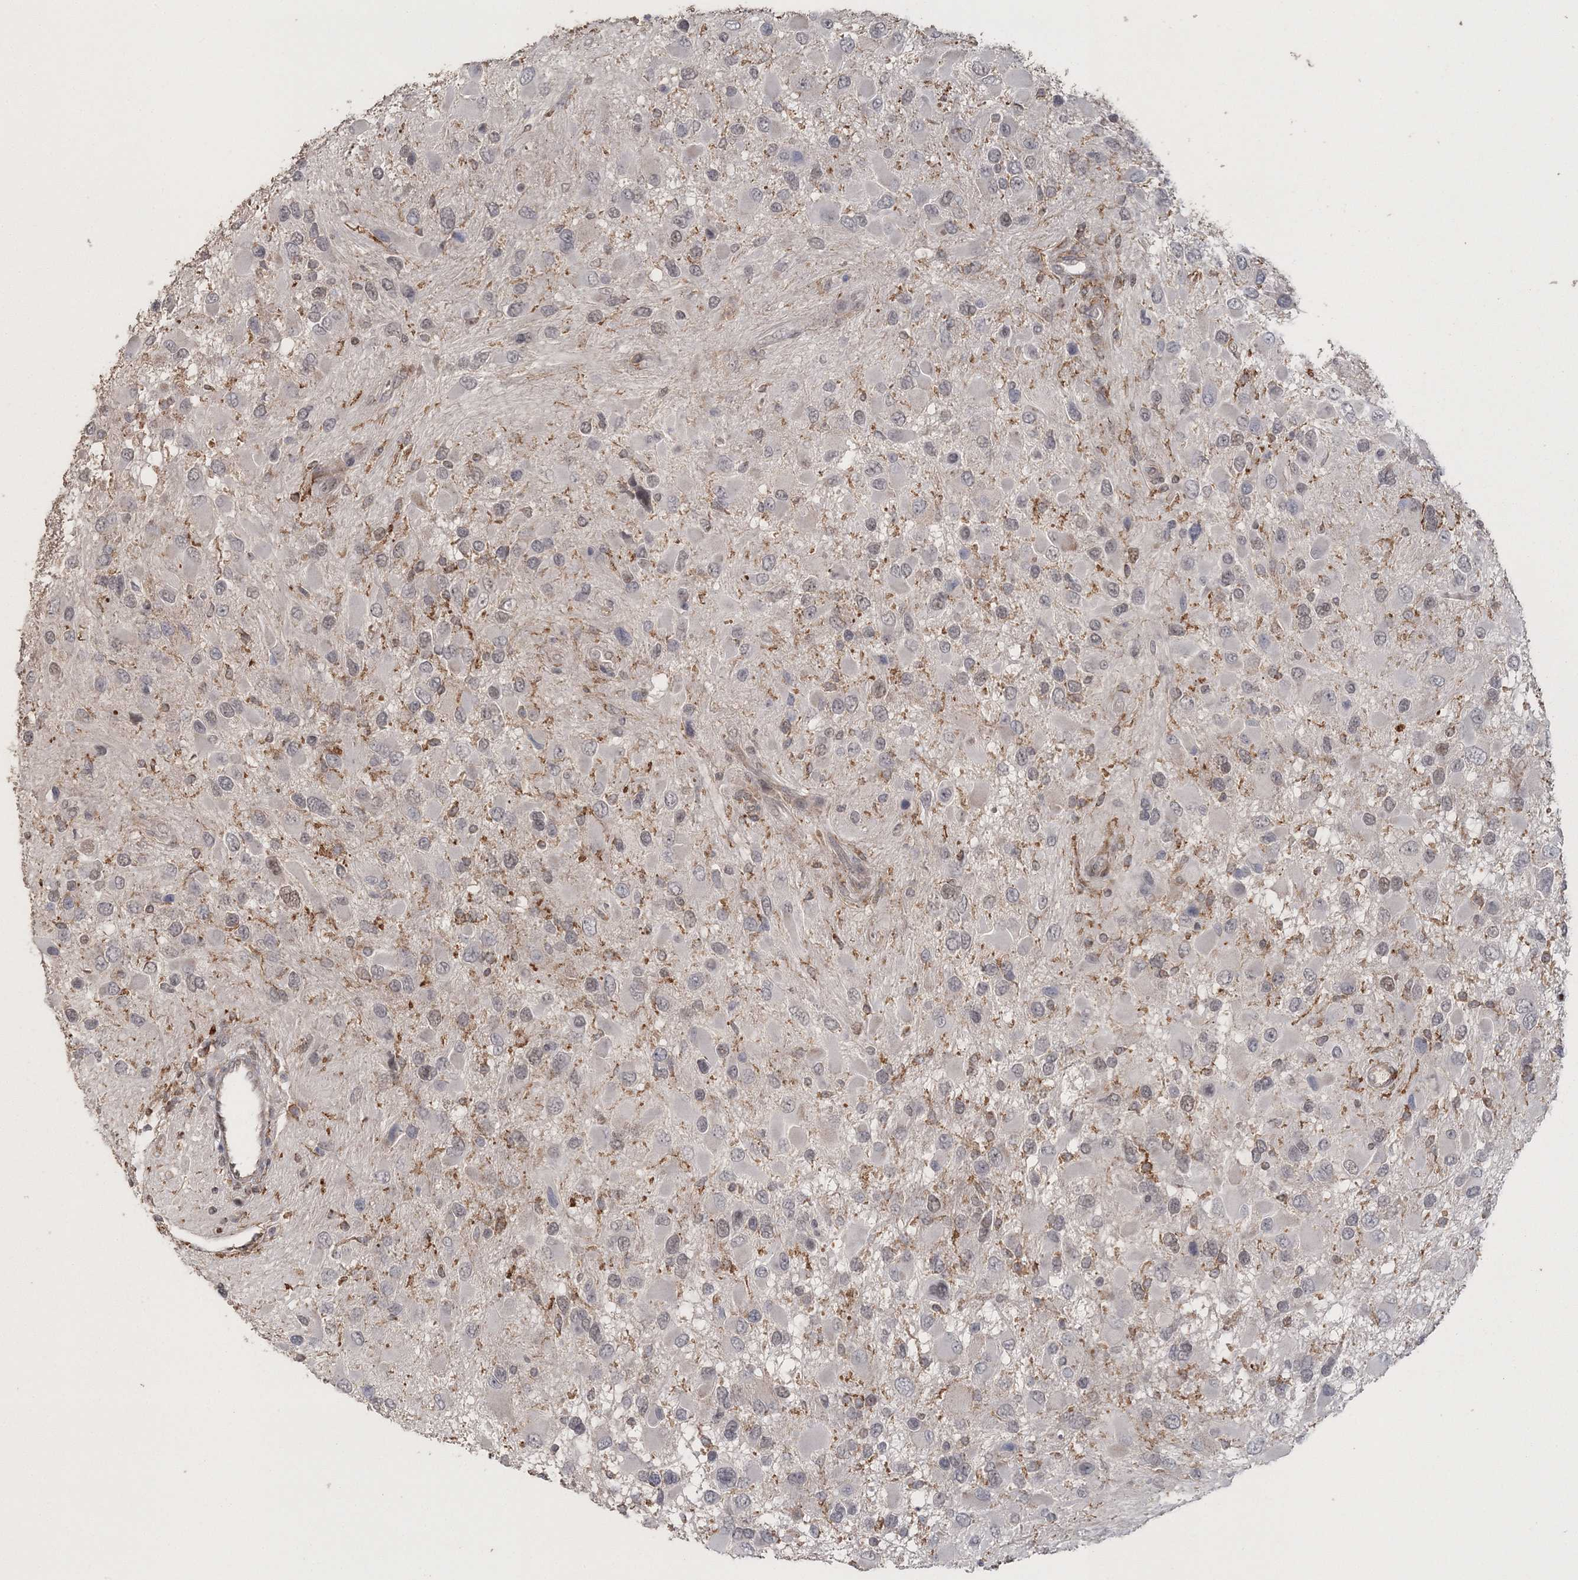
{"staining": {"intensity": "negative", "quantity": "none", "location": "none"}, "tissue": "glioma", "cell_type": "Tumor cells", "image_type": "cancer", "snomed": [{"axis": "morphology", "description": "Glioma, malignant, High grade"}, {"axis": "topography", "description": "Brain"}], "caption": "Micrograph shows no significant protein positivity in tumor cells of malignant glioma (high-grade).", "gene": "UIMC1", "patient": {"sex": "male", "age": 53}}